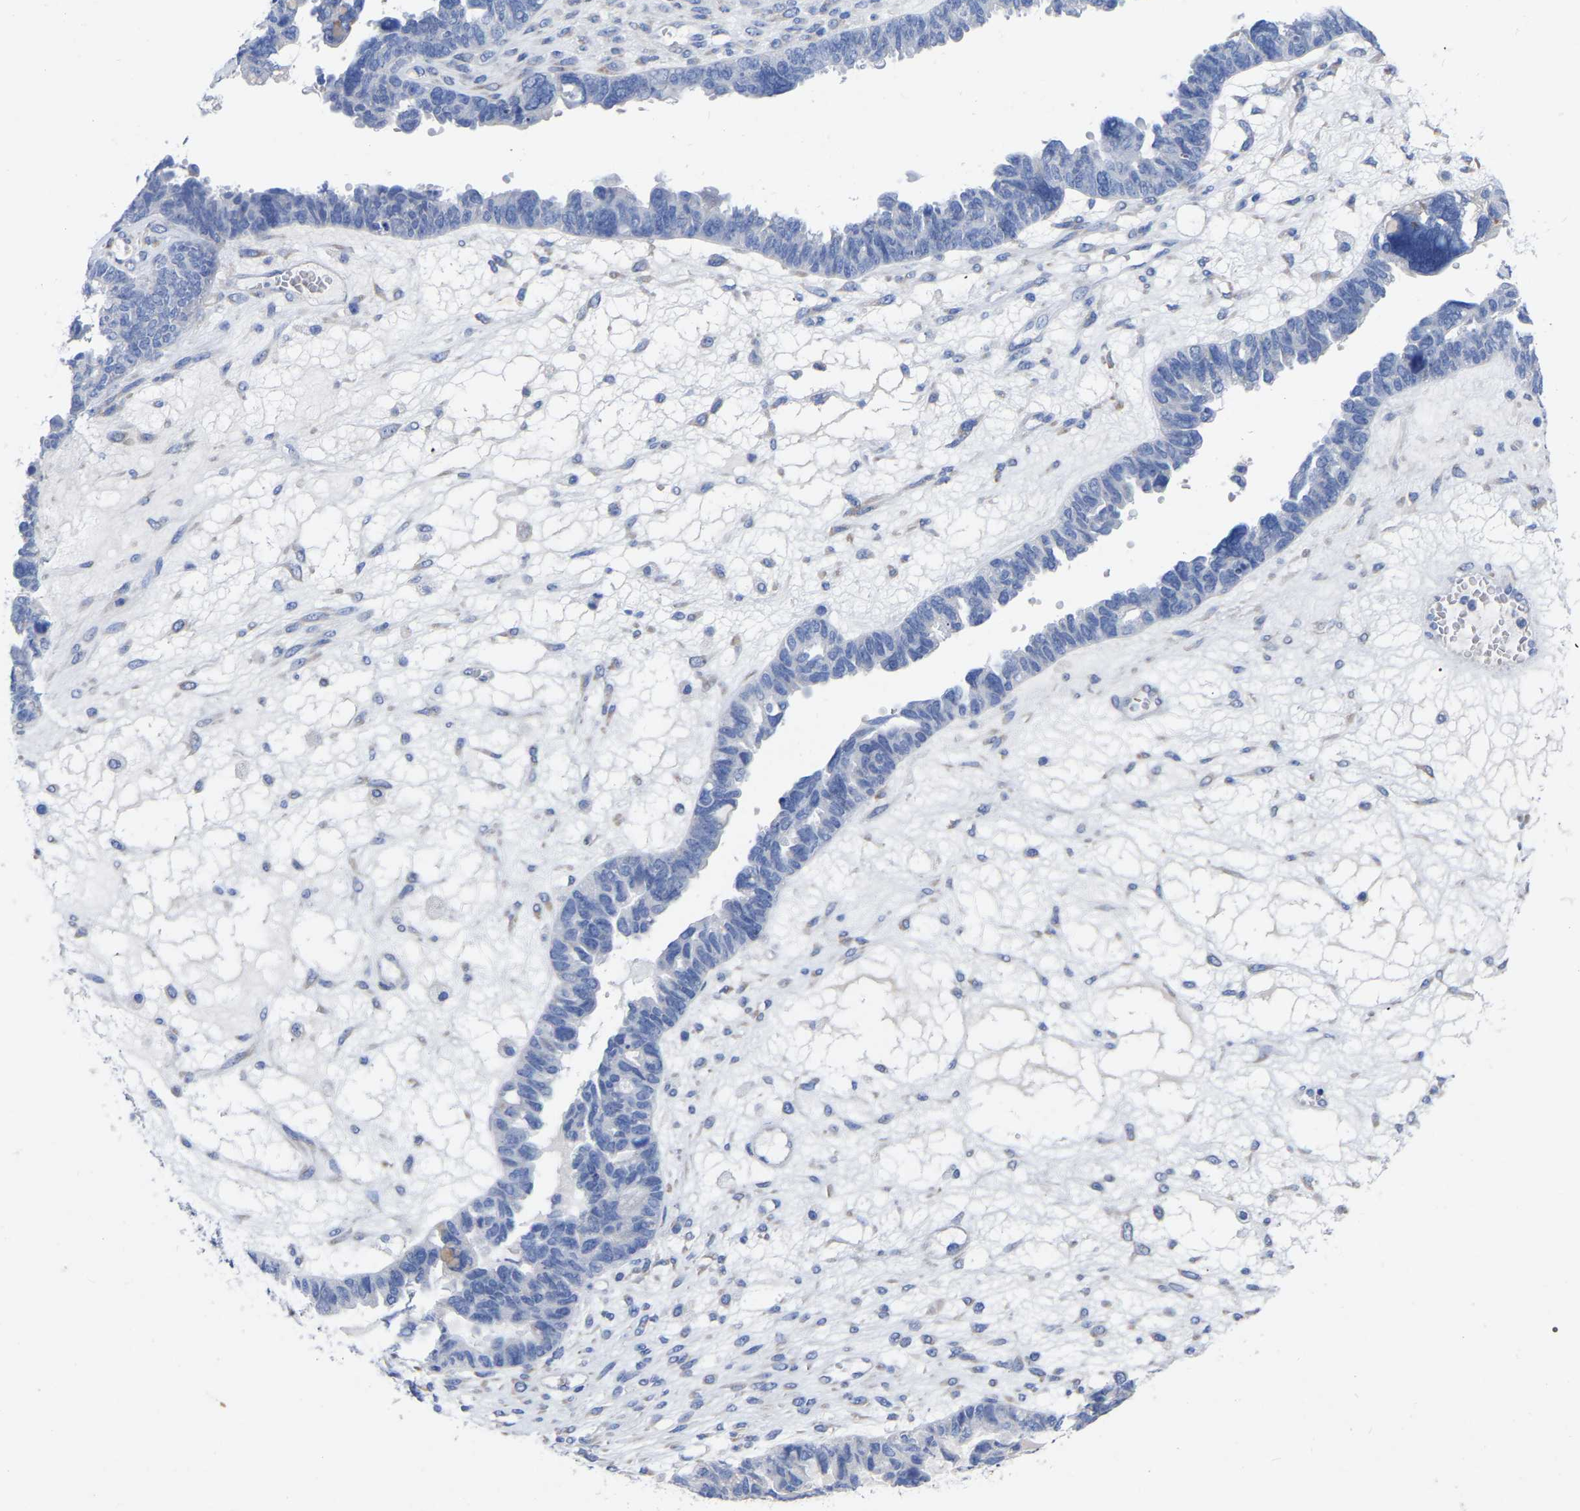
{"staining": {"intensity": "negative", "quantity": "none", "location": "none"}, "tissue": "ovarian cancer", "cell_type": "Tumor cells", "image_type": "cancer", "snomed": [{"axis": "morphology", "description": "Cystadenocarcinoma, serous, NOS"}, {"axis": "topography", "description": "Ovary"}], "caption": "Photomicrograph shows no protein expression in tumor cells of ovarian cancer tissue.", "gene": "GDF3", "patient": {"sex": "female", "age": 79}}